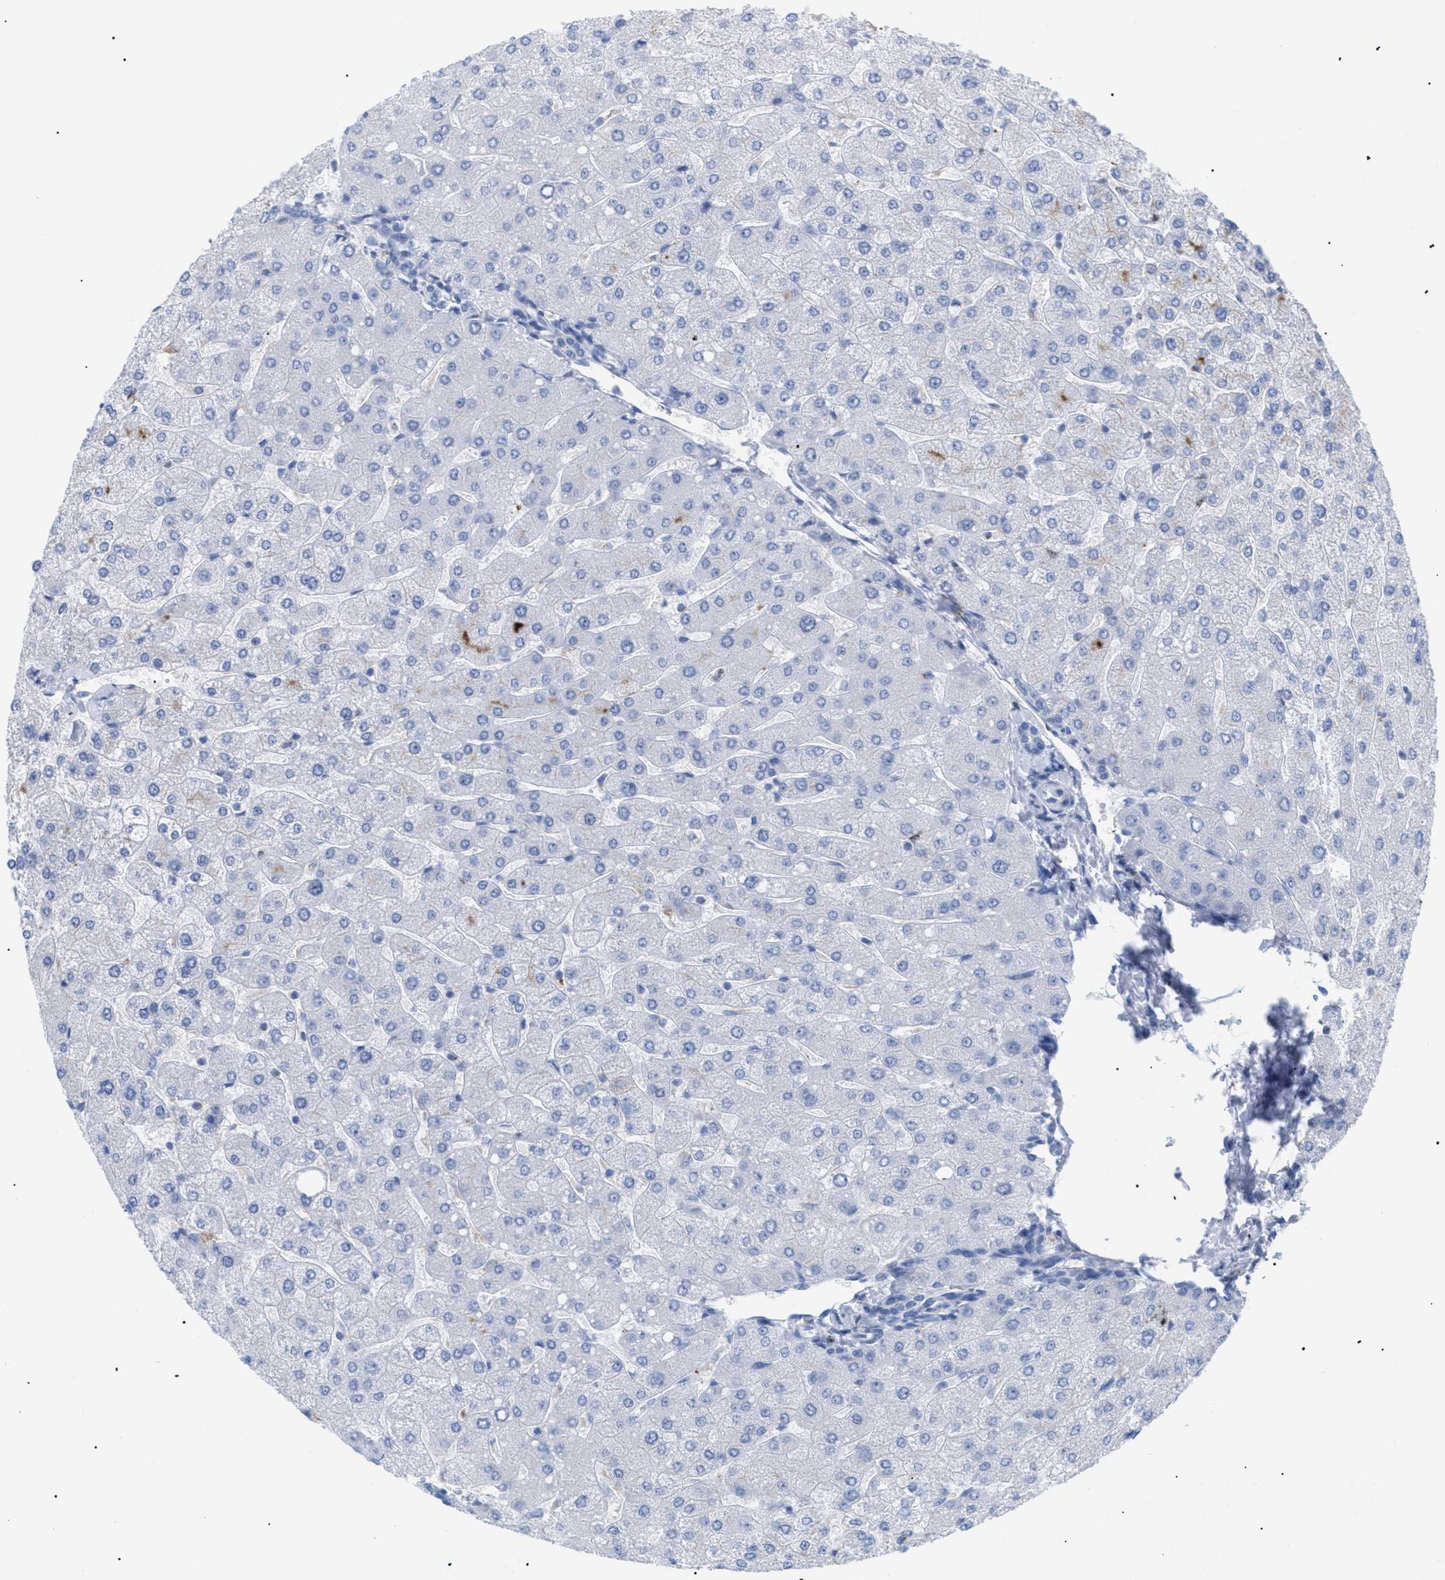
{"staining": {"intensity": "weak", "quantity": "<25%", "location": "cytoplasmic/membranous"}, "tissue": "liver", "cell_type": "Cholangiocytes", "image_type": "normal", "snomed": [{"axis": "morphology", "description": "Normal tissue, NOS"}, {"axis": "topography", "description": "Liver"}], "caption": "This is an immunohistochemistry (IHC) image of benign liver. There is no positivity in cholangiocytes.", "gene": "DRAM2", "patient": {"sex": "male", "age": 55}}